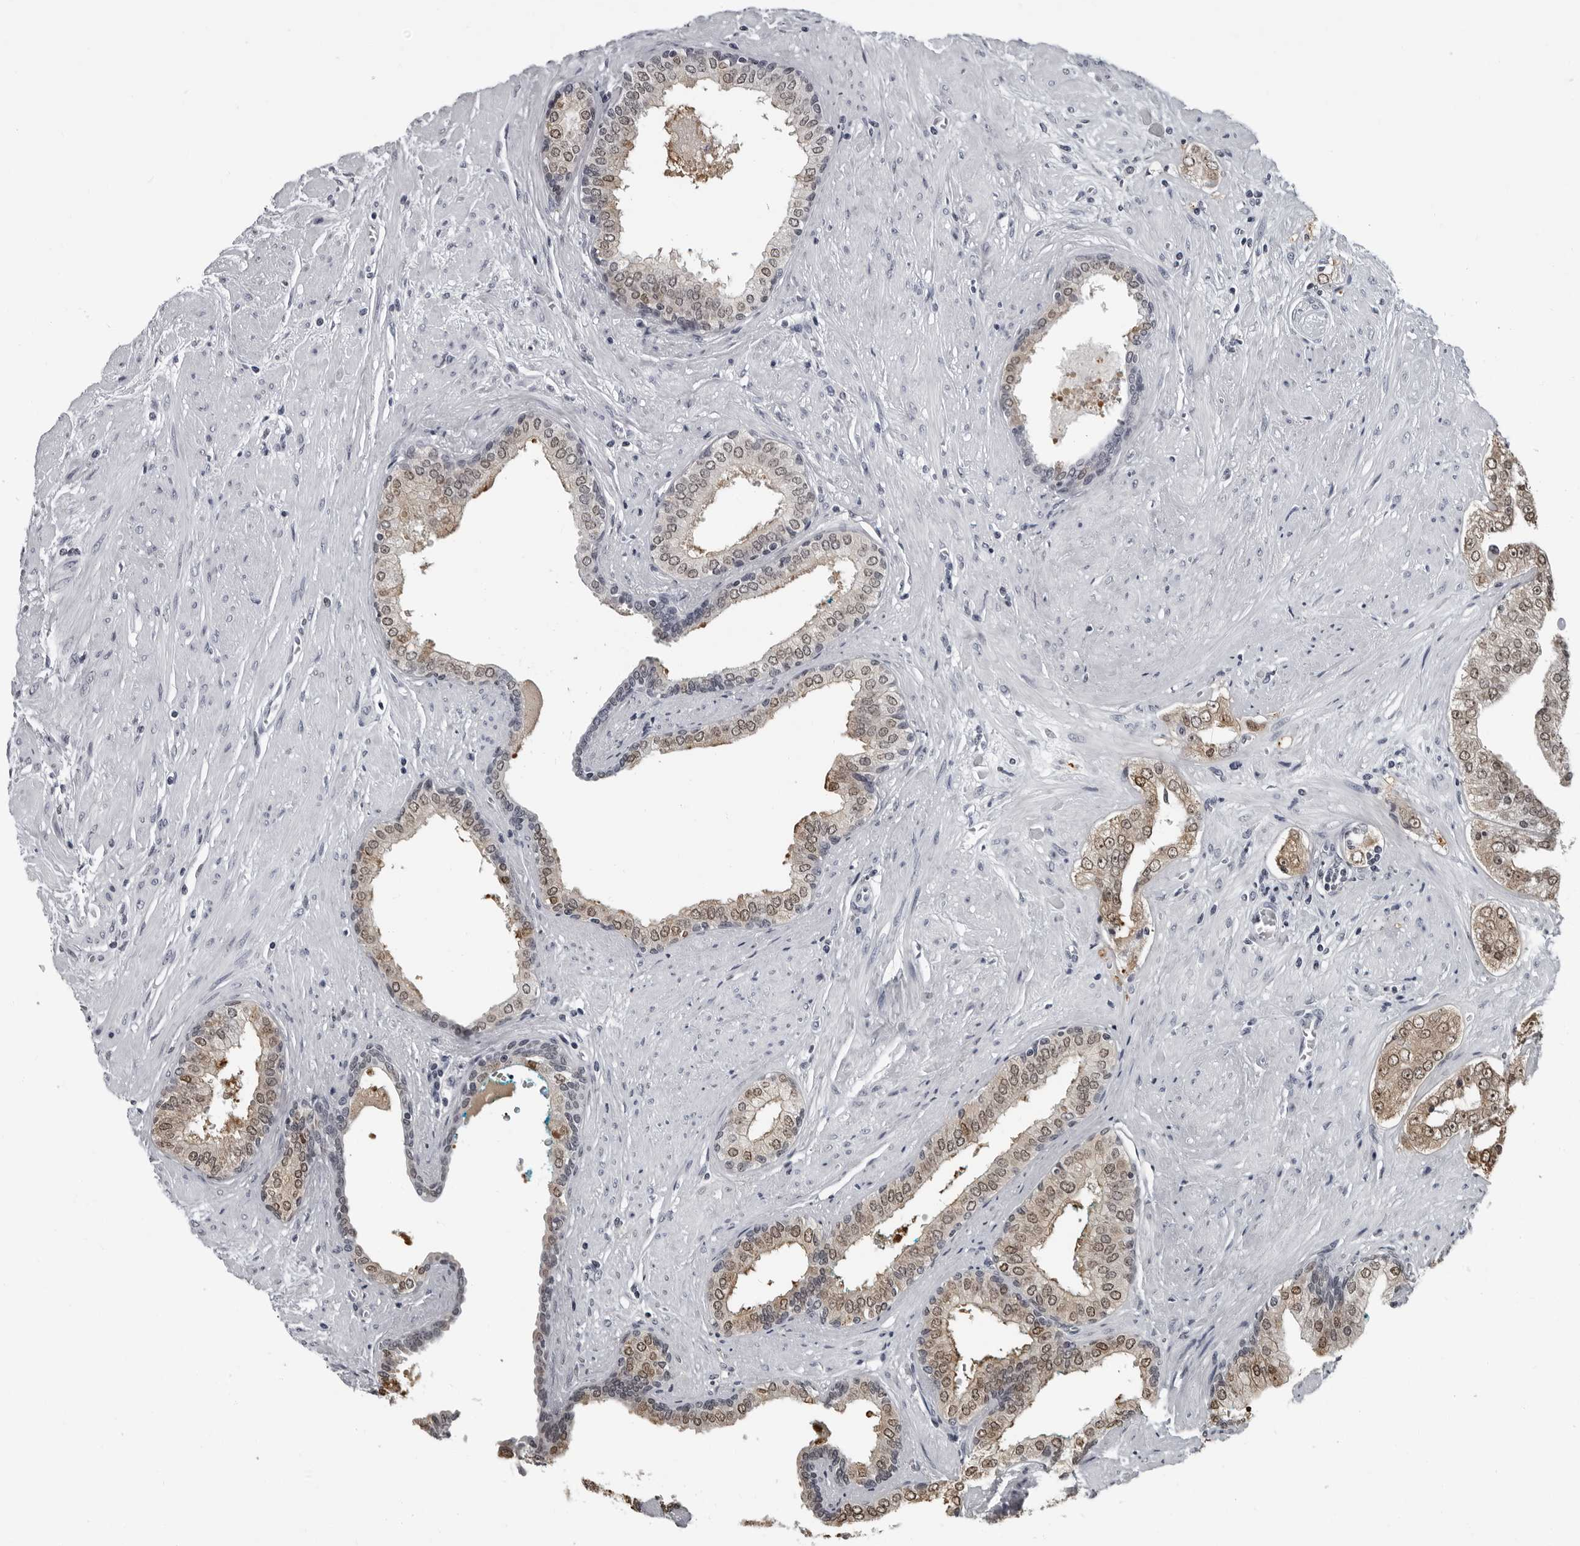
{"staining": {"intensity": "moderate", "quantity": "25%-75%", "location": "cytoplasmic/membranous,nuclear"}, "tissue": "prostate cancer", "cell_type": "Tumor cells", "image_type": "cancer", "snomed": [{"axis": "morphology", "description": "Adenocarcinoma, High grade"}, {"axis": "topography", "description": "Prostate"}], "caption": "High-power microscopy captured an IHC photomicrograph of prostate cancer, revealing moderate cytoplasmic/membranous and nuclear positivity in approximately 25%-75% of tumor cells.", "gene": "LZIC", "patient": {"sex": "male", "age": 71}}